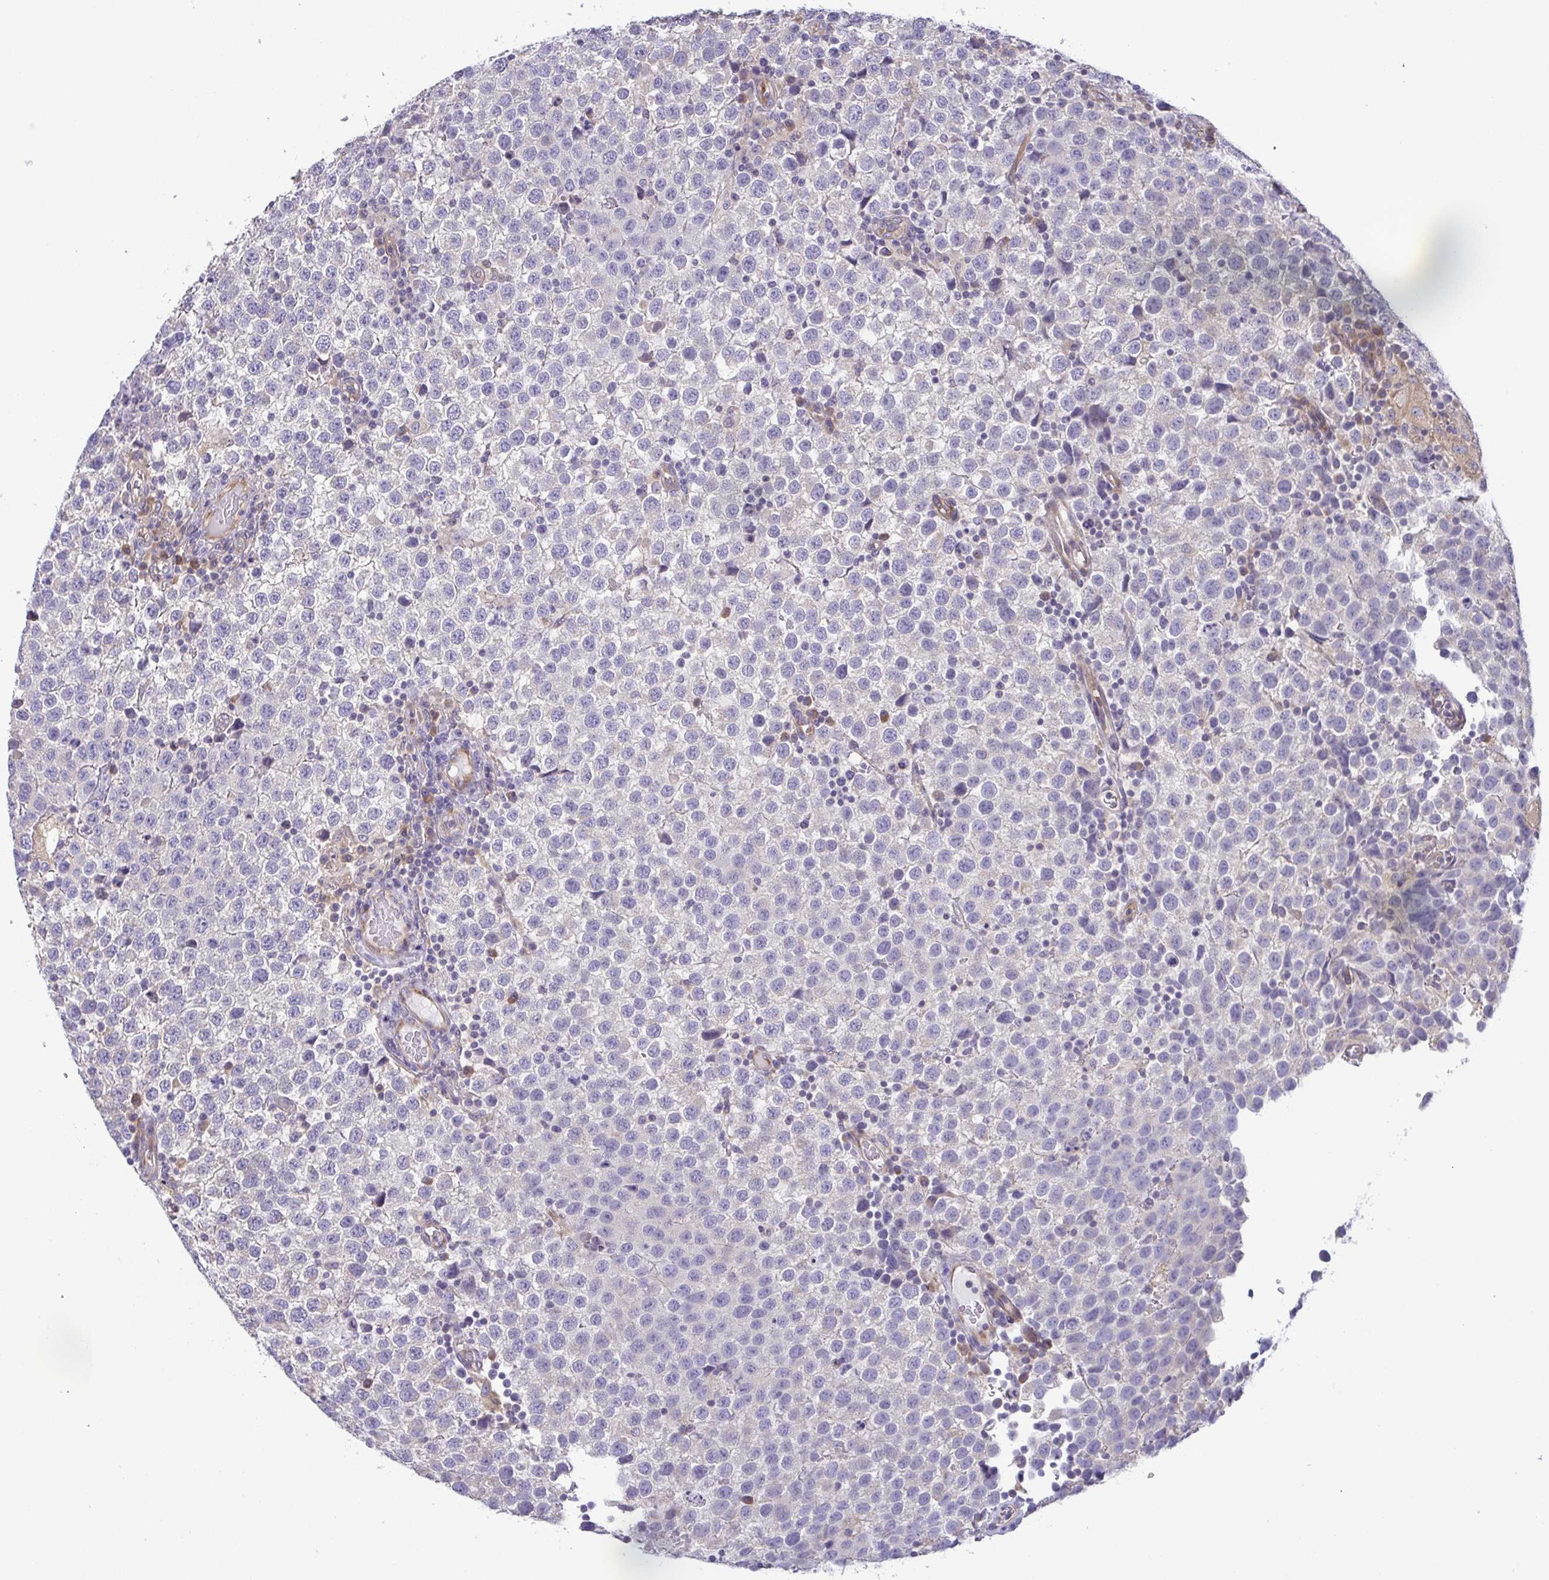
{"staining": {"intensity": "negative", "quantity": "none", "location": "none"}, "tissue": "testis cancer", "cell_type": "Tumor cells", "image_type": "cancer", "snomed": [{"axis": "morphology", "description": "Seminoma, NOS"}, {"axis": "topography", "description": "Testis"}], "caption": "This is an immunohistochemistry (IHC) histopathology image of testis cancer (seminoma). There is no staining in tumor cells.", "gene": "LMF2", "patient": {"sex": "male", "age": 34}}